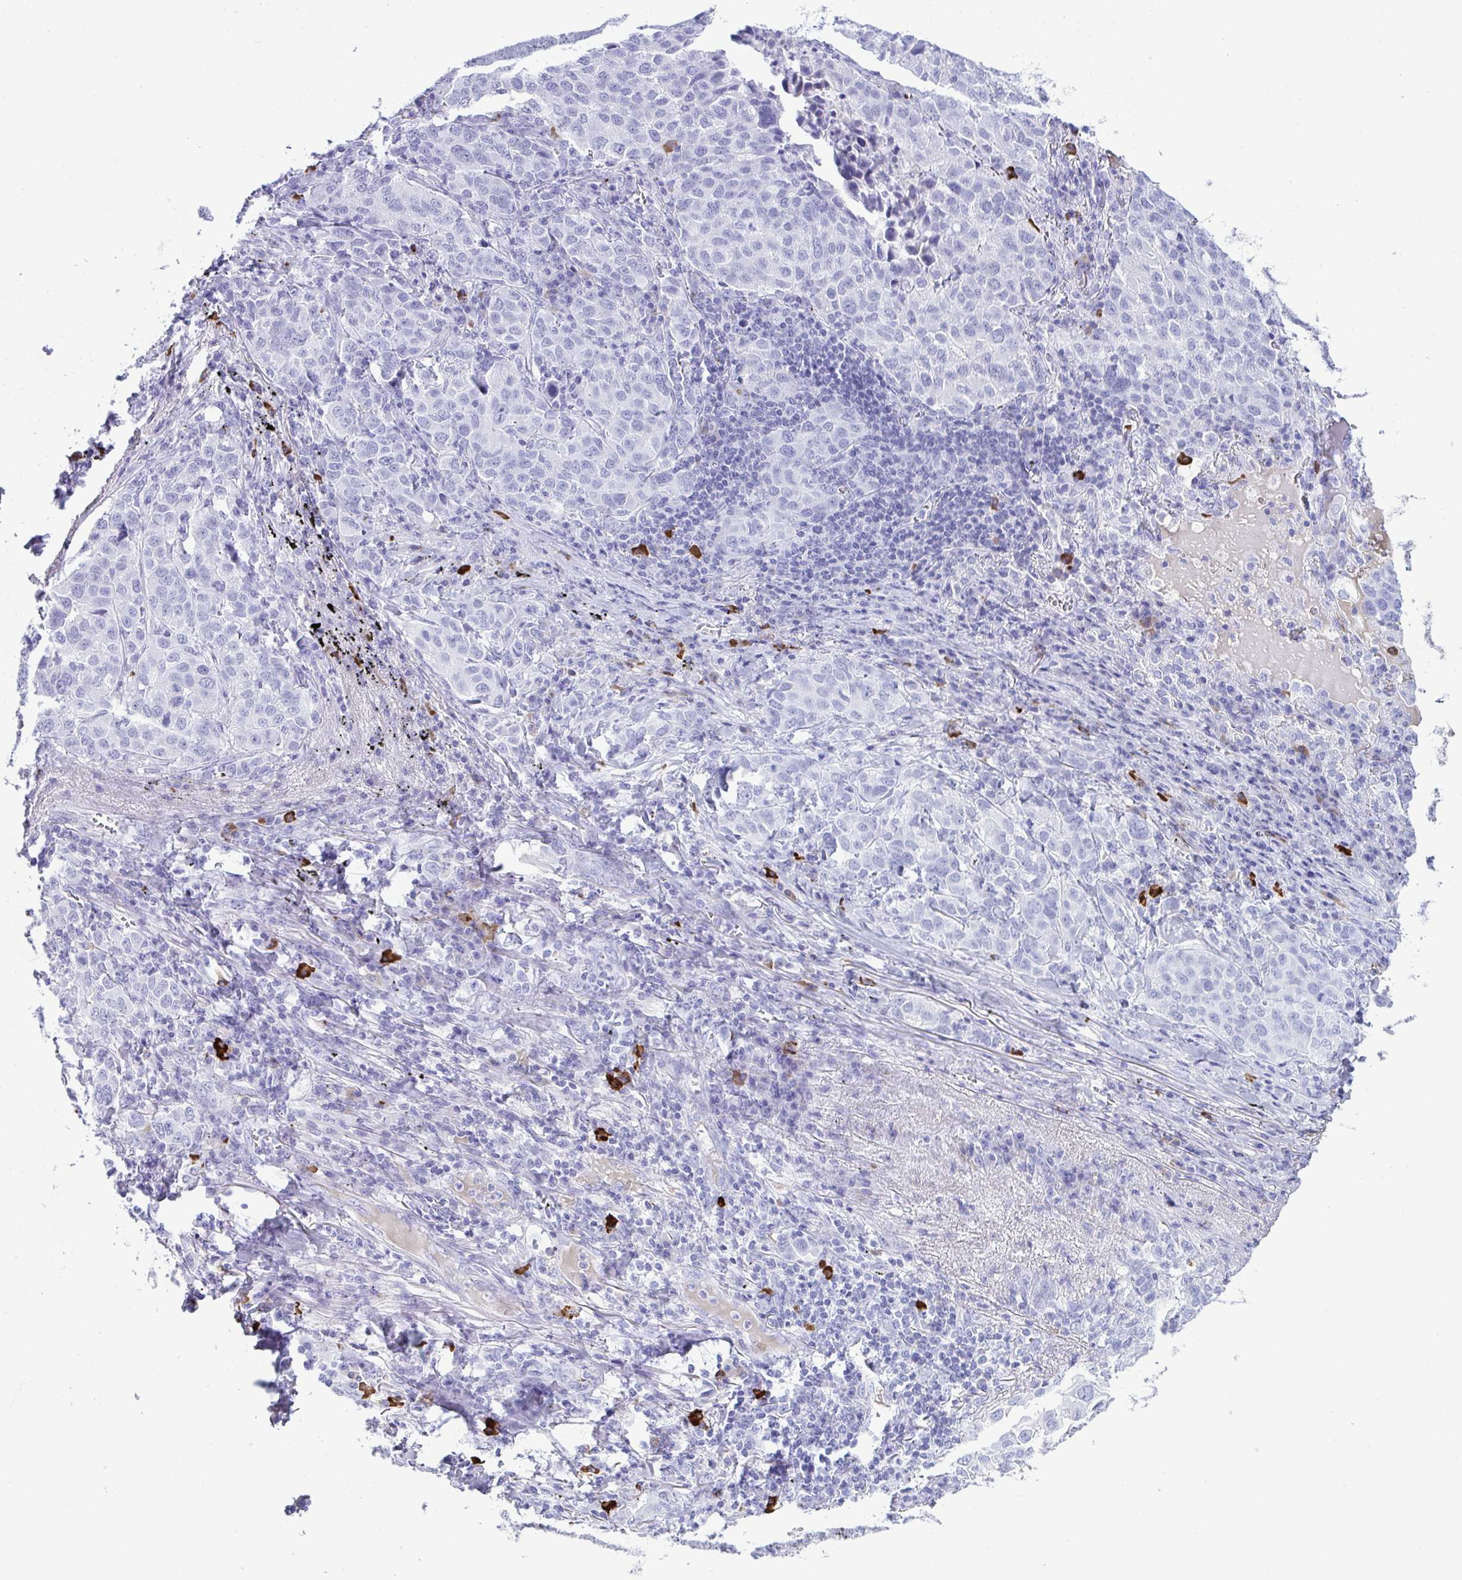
{"staining": {"intensity": "negative", "quantity": "none", "location": "none"}, "tissue": "lung cancer", "cell_type": "Tumor cells", "image_type": "cancer", "snomed": [{"axis": "morphology", "description": "Adenocarcinoma, NOS"}, {"axis": "morphology", "description": "Adenocarcinoma, metastatic, NOS"}, {"axis": "topography", "description": "Lymph node"}, {"axis": "topography", "description": "Lung"}], "caption": "DAB (3,3'-diaminobenzidine) immunohistochemical staining of human lung cancer (metastatic adenocarcinoma) displays no significant positivity in tumor cells. Nuclei are stained in blue.", "gene": "JCHAIN", "patient": {"sex": "female", "age": 65}}